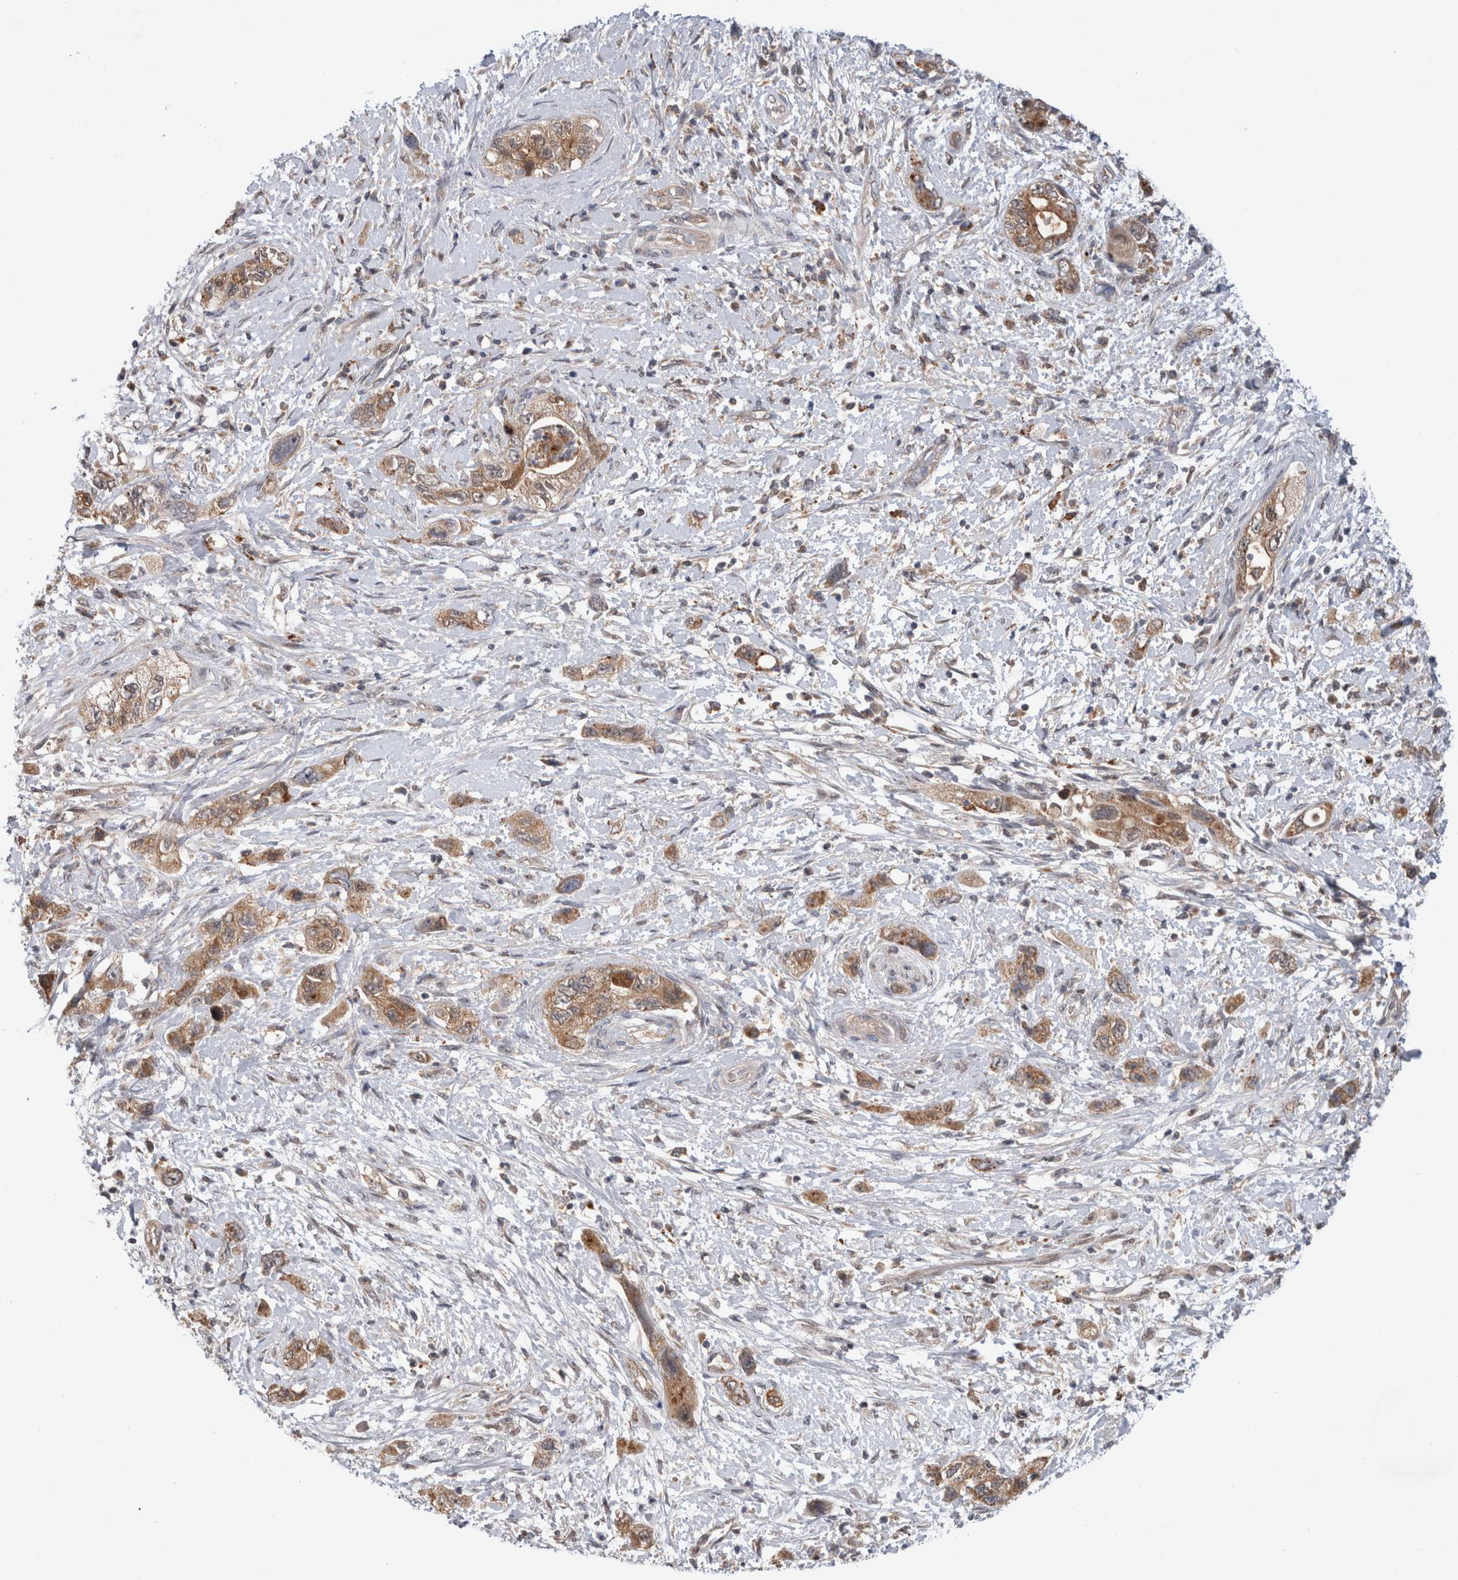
{"staining": {"intensity": "moderate", "quantity": ">75%", "location": "cytoplasmic/membranous"}, "tissue": "pancreatic cancer", "cell_type": "Tumor cells", "image_type": "cancer", "snomed": [{"axis": "morphology", "description": "Adenocarcinoma, NOS"}, {"axis": "topography", "description": "Pancreas"}], "caption": "A brown stain labels moderate cytoplasmic/membranous expression of a protein in pancreatic cancer (adenocarcinoma) tumor cells.", "gene": "MRPL37", "patient": {"sex": "female", "age": 73}}